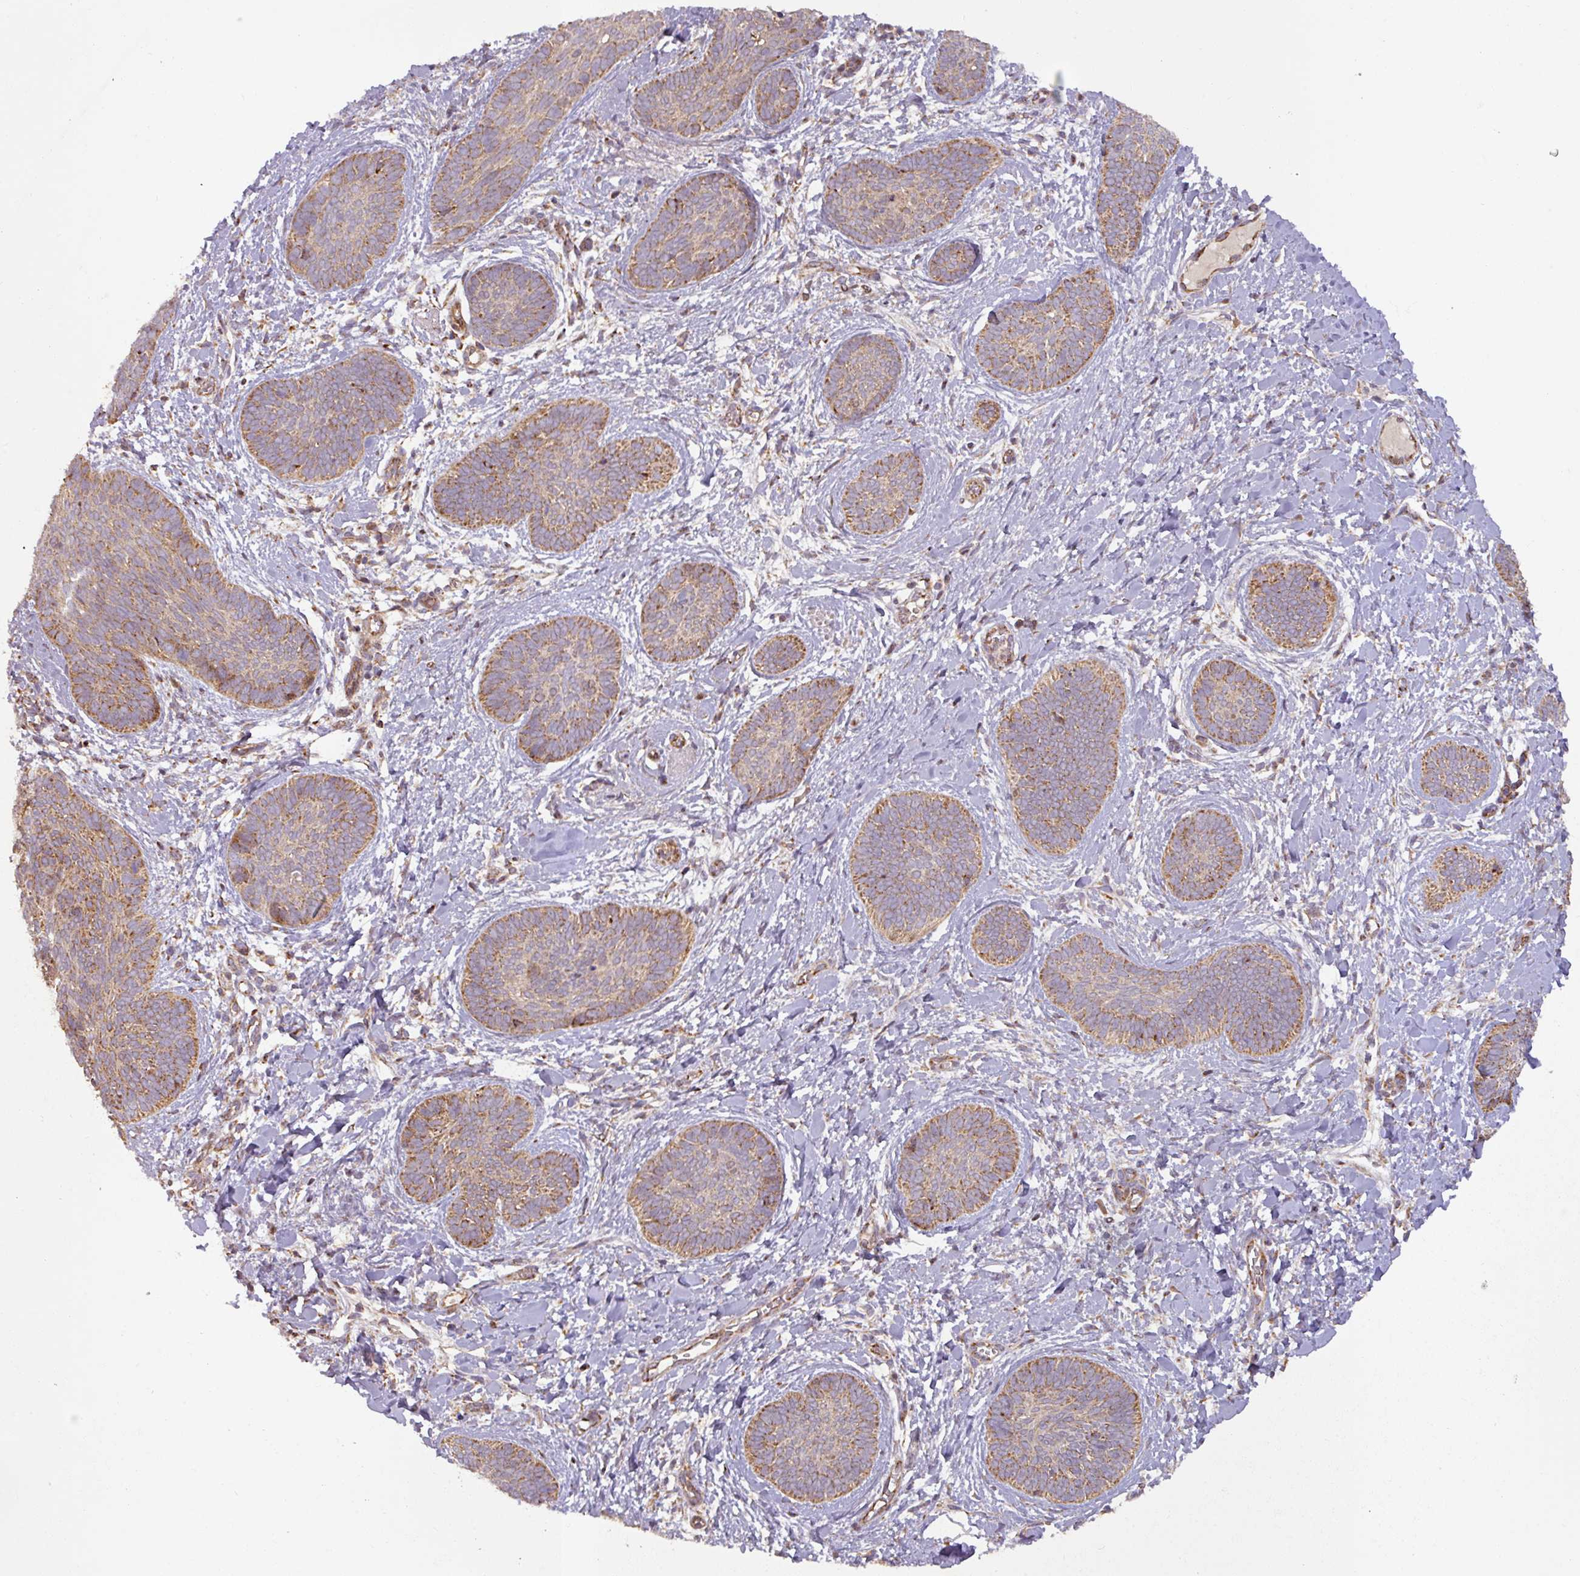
{"staining": {"intensity": "moderate", "quantity": ">75%", "location": "cytoplasmic/membranous"}, "tissue": "skin cancer", "cell_type": "Tumor cells", "image_type": "cancer", "snomed": [{"axis": "morphology", "description": "Basal cell carcinoma"}, {"axis": "topography", "description": "Skin"}], "caption": "Protein analysis of skin basal cell carcinoma tissue demonstrates moderate cytoplasmic/membranous expression in about >75% of tumor cells. (DAB IHC with brightfield microscopy, high magnification).", "gene": "GPD2", "patient": {"sex": "female", "age": 81}}